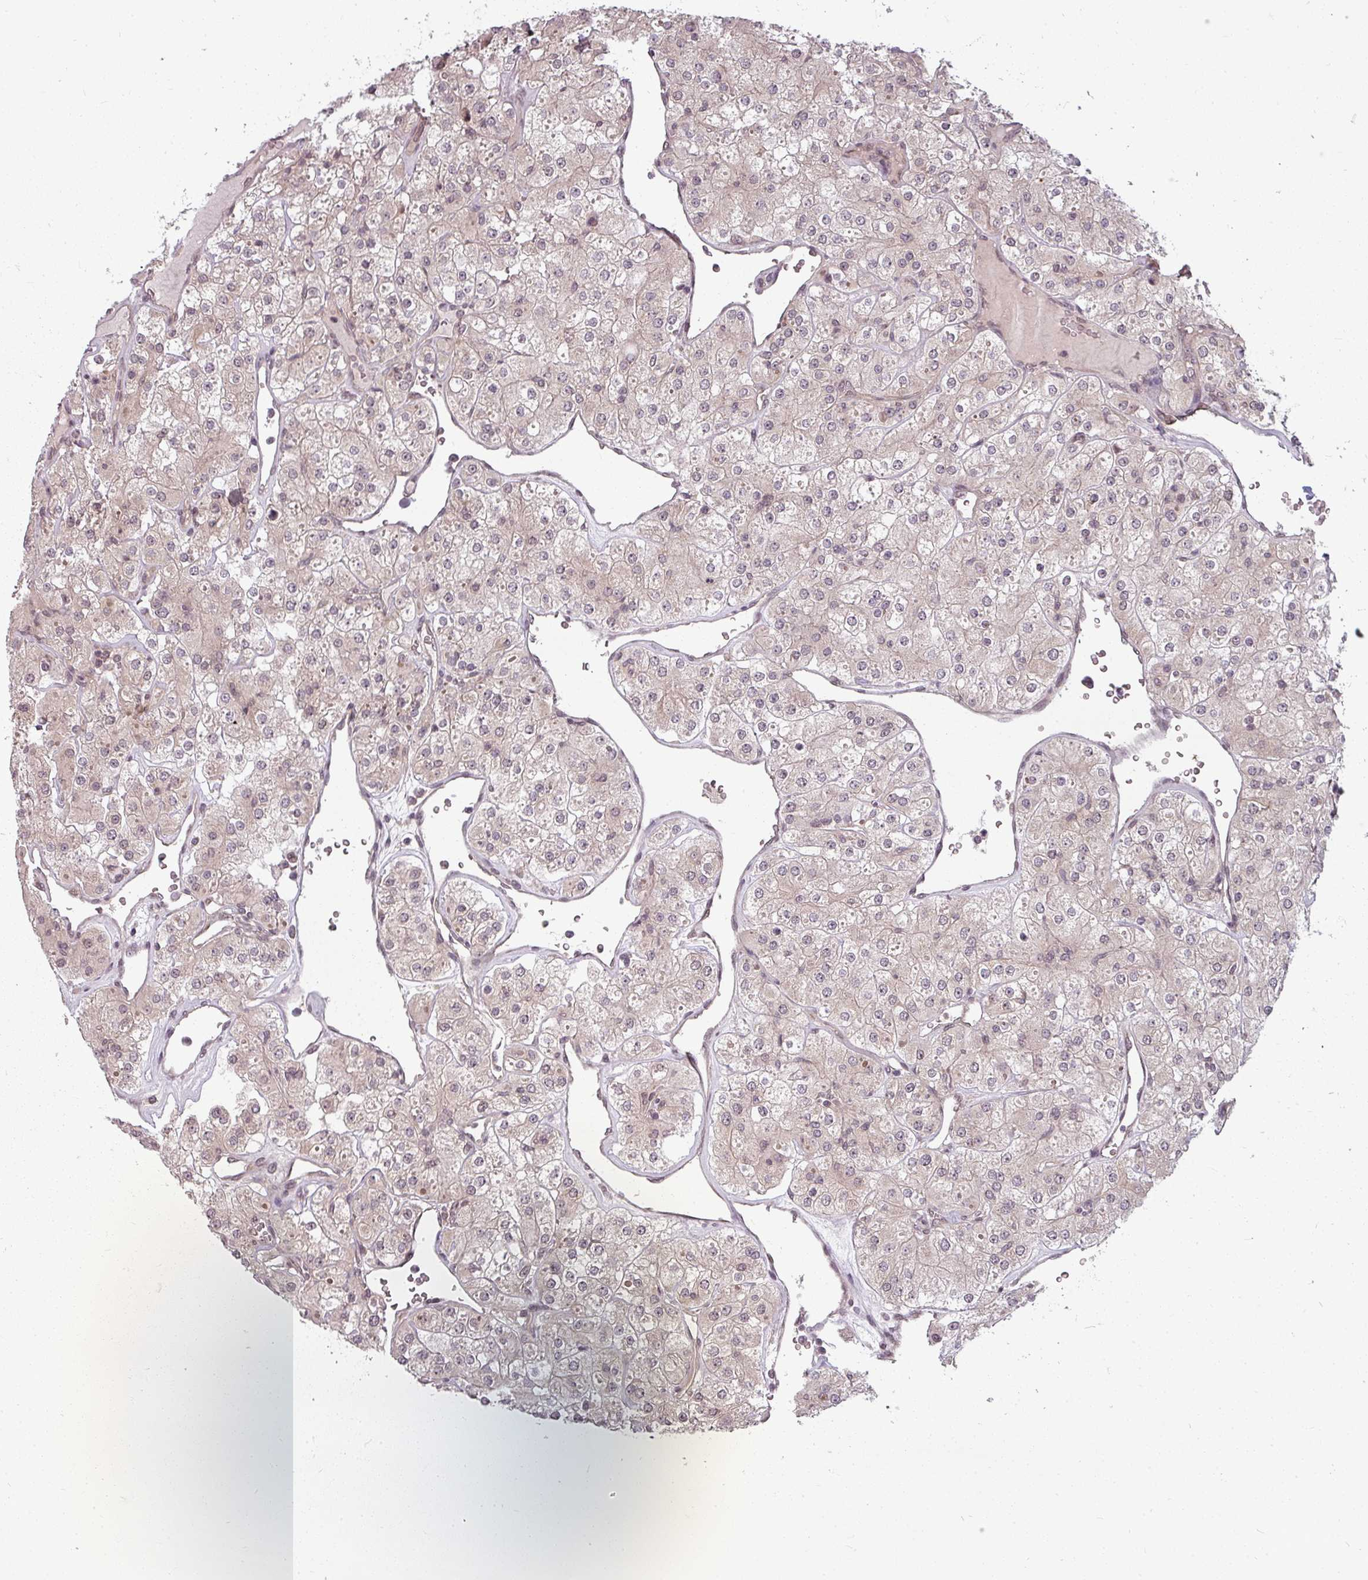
{"staining": {"intensity": "weak", "quantity": "25%-75%", "location": "cytoplasmic/membranous"}, "tissue": "renal cancer", "cell_type": "Tumor cells", "image_type": "cancer", "snomed": [{"axis": "morphology", "description": "Adenocarcinoma, NOS"}, {"axis": "topography", "description": "Kidney"}], "caption": "Immunohistochemistry (IHC) of human renal cancer reveals low levels of weak cytoplasmic/membranous staining in about 25%-75% of tumor cells.", "gene": "CLIC1", "patient": {"sex": "male", "age": 77}}